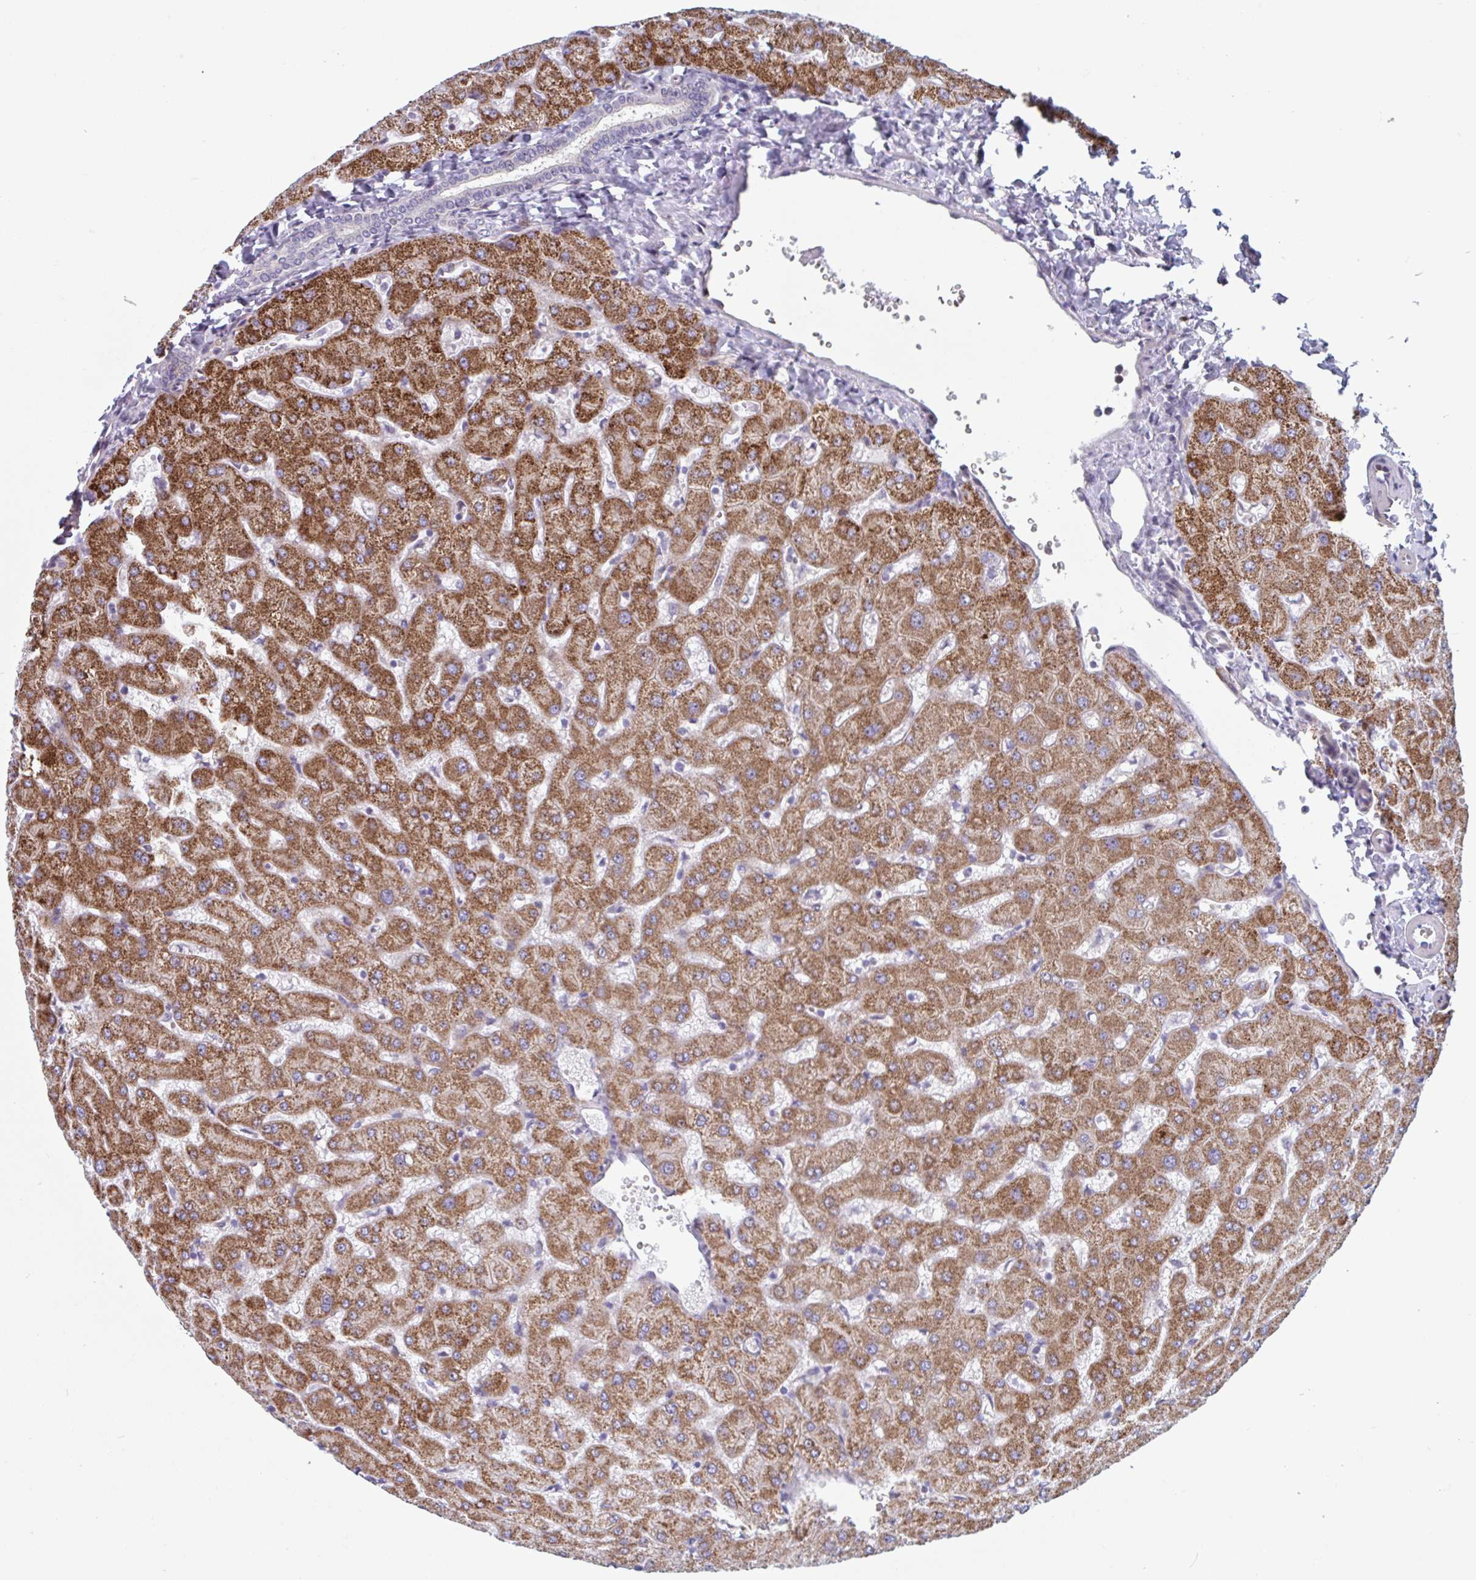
{"staining": {"intensity": "negative", "quantity": "none", "location": "none"}, "tissue": "liver", "cell_type": "Cholangiocytes", "image_type": "normal", "snomed": [{"axis": "morphology", "description": "Normal tissue, NOS"}, {"axis": "topography", "description": "Liver"}], "caption": "IHC histopathology image of benign liver: human liver stained with DAB demonstrates no significant protein positivity in cholangiocytes.", "gene": "DUXA", "patient": {"sex": "female", "age": 63}}